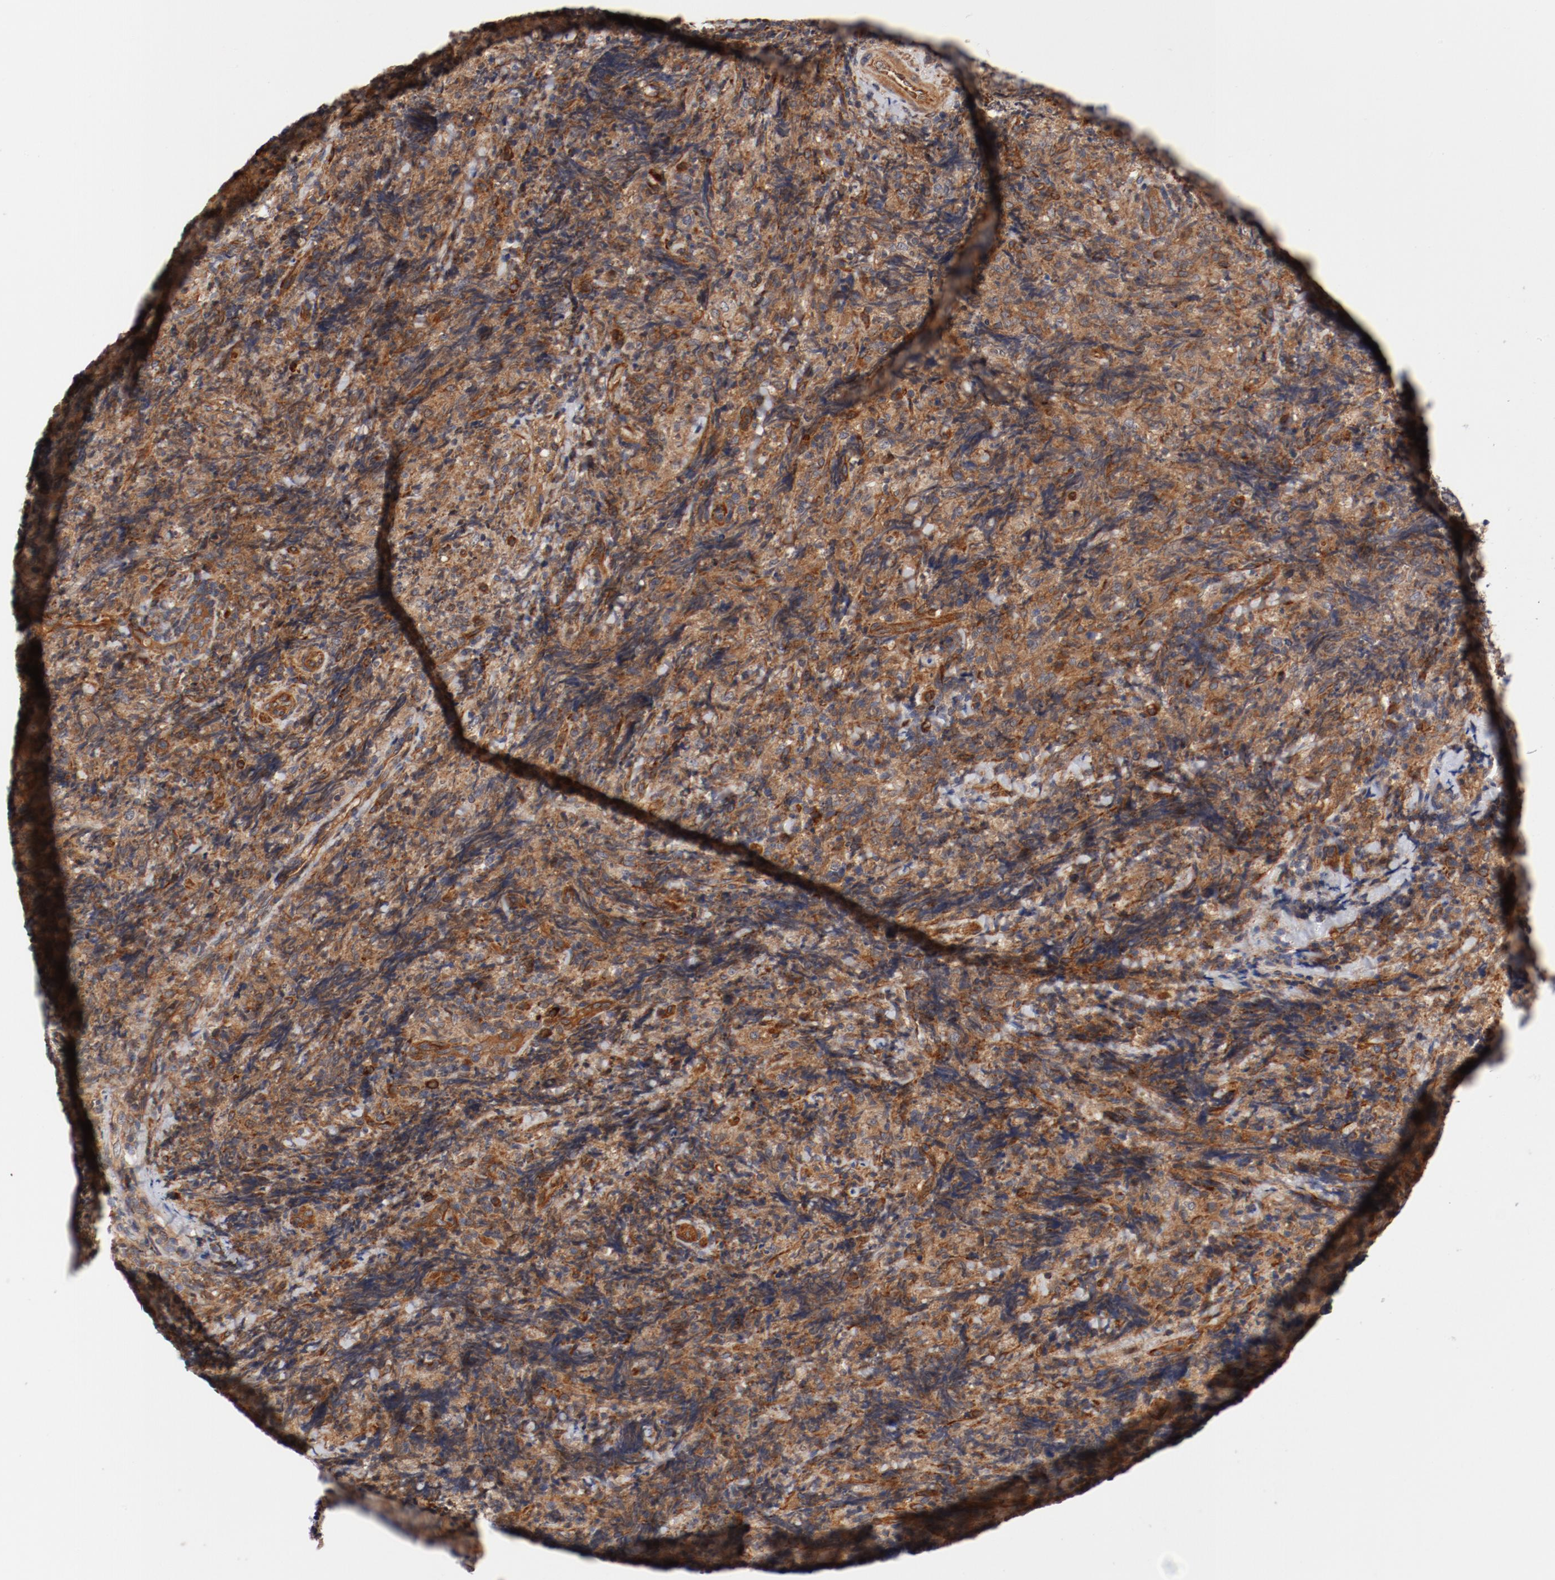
{"staining": {"intensity": "moderate", "quantity": ">75%", "location": "cytoplasmic/membranous"}, "tissue": "lymphoma", "cell_type": "Tumor cells", "image_type": "cancer", "snomed": [{"axis": "morphology", "description": "Malignant lymphoma, non-Hodgkin's type, High grade"}, {"axis": "topography", "description": "Tonsil"}], "caption": "Immunohistochemistry of human lymphoma demonstrates medium levels of moderate cytoplasmic/membranous expression in about >75% of tumor cells.", "gene": "PITPNM2", "patient": {"sex": "female", "age": 36}}